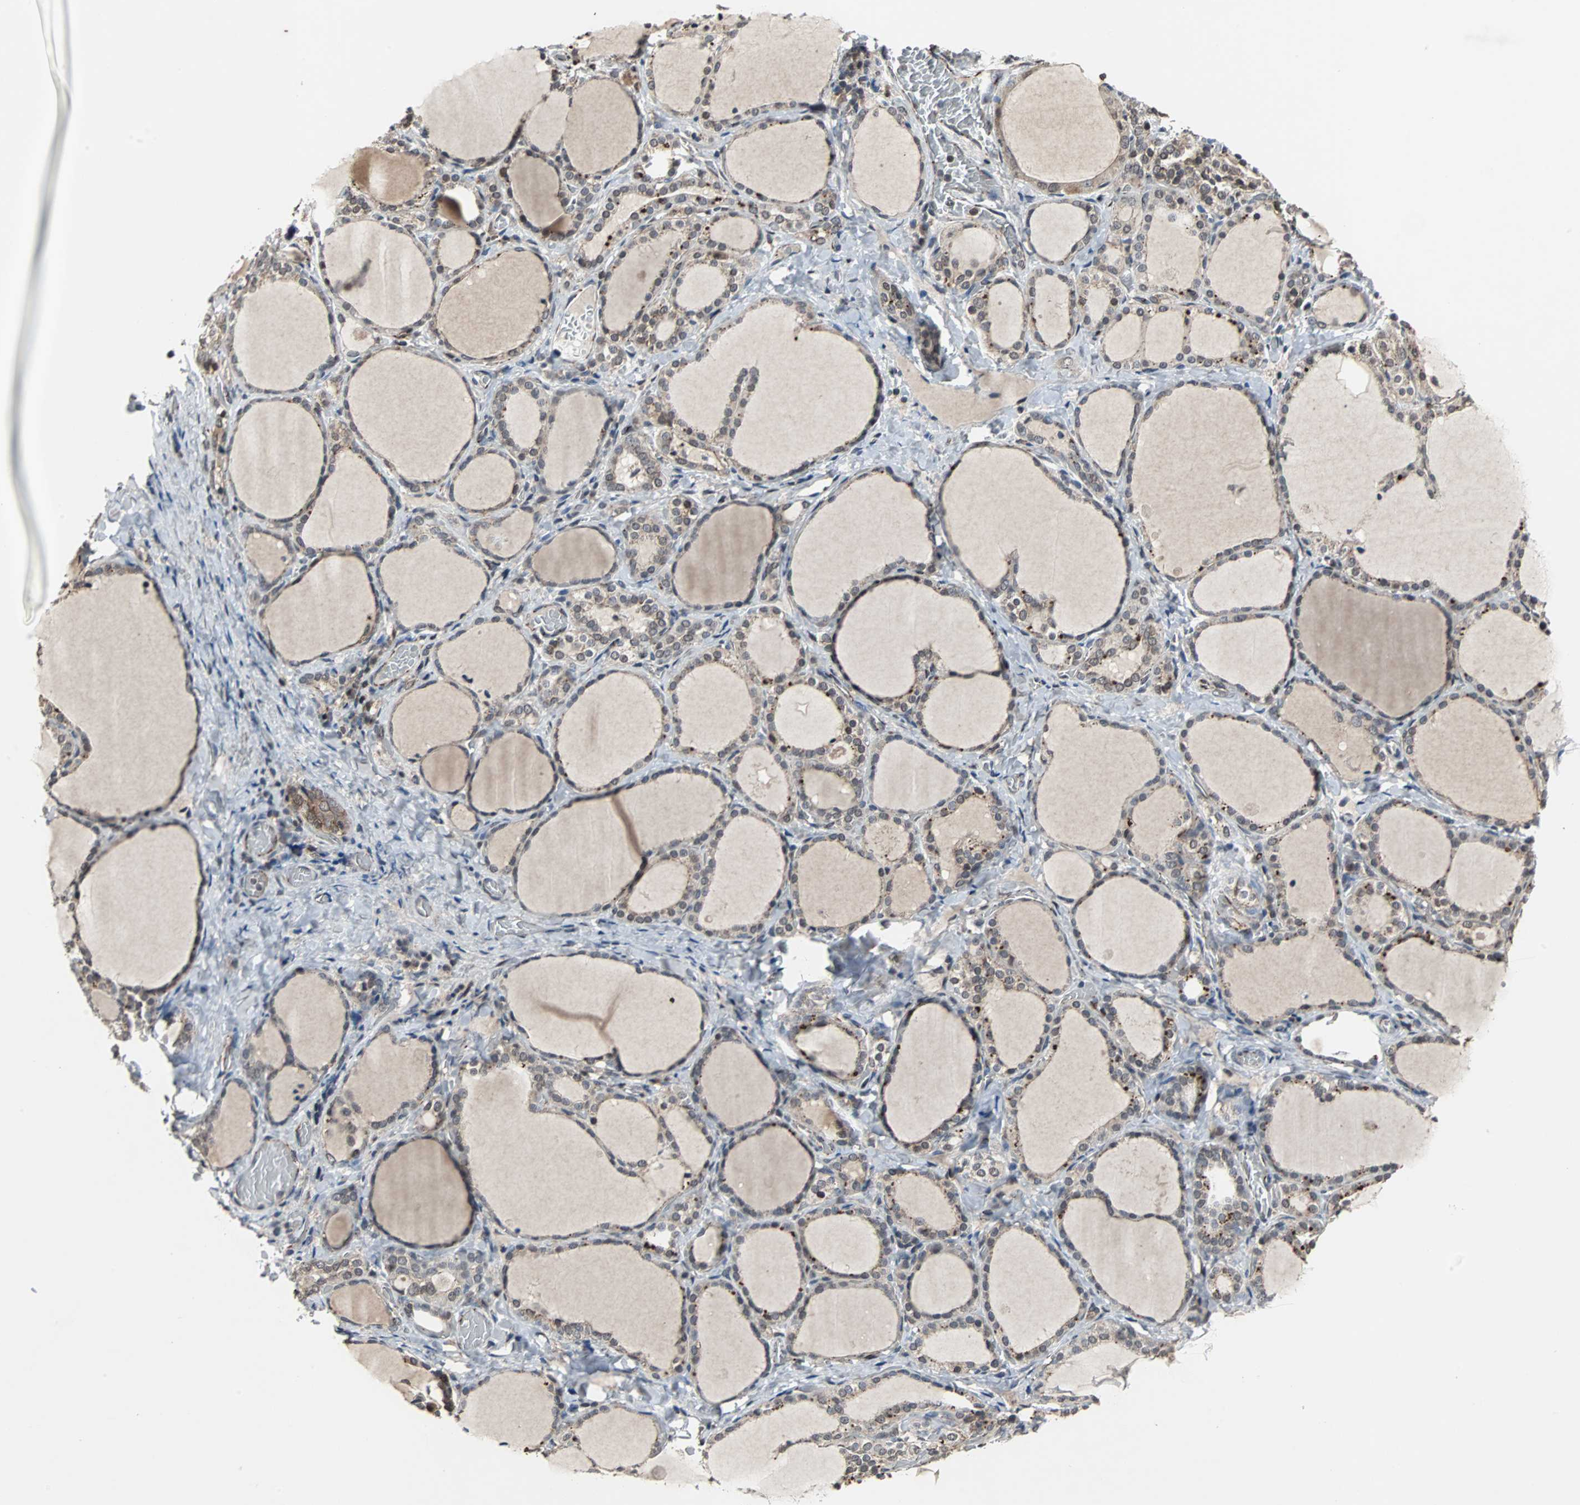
{"staining": {"intensity": "moderate", "quantity": ">75%", "location": "cytoplasmic/membranous"}, "tissue": "thyroid gland", "cell_type": "Glandular cells", "image_type": "normal", "snomed": [{"axis": "morphology", "description": "Normal tissue, NOS"}, {"axis": "morphology", "description": "Papillary adenocarcinoma, NOS"}, {"axis": "topography", "description": "Thyroid gland"}], "caption": "Immunohistochemistry (IHC) staining of normal thyroid gland, which displays medium levels of moderate cytoplasmic/membranous expression in approximately >75% of glandular cells indicating moderate cytoplasmic/membranous protein staining. The staining was performed using DAB (brown) for protein detection and nuclei were counterstained in hematoxylin (blue).", "gene": "LSR", "patient": {"sex": "female", "age": 30}}